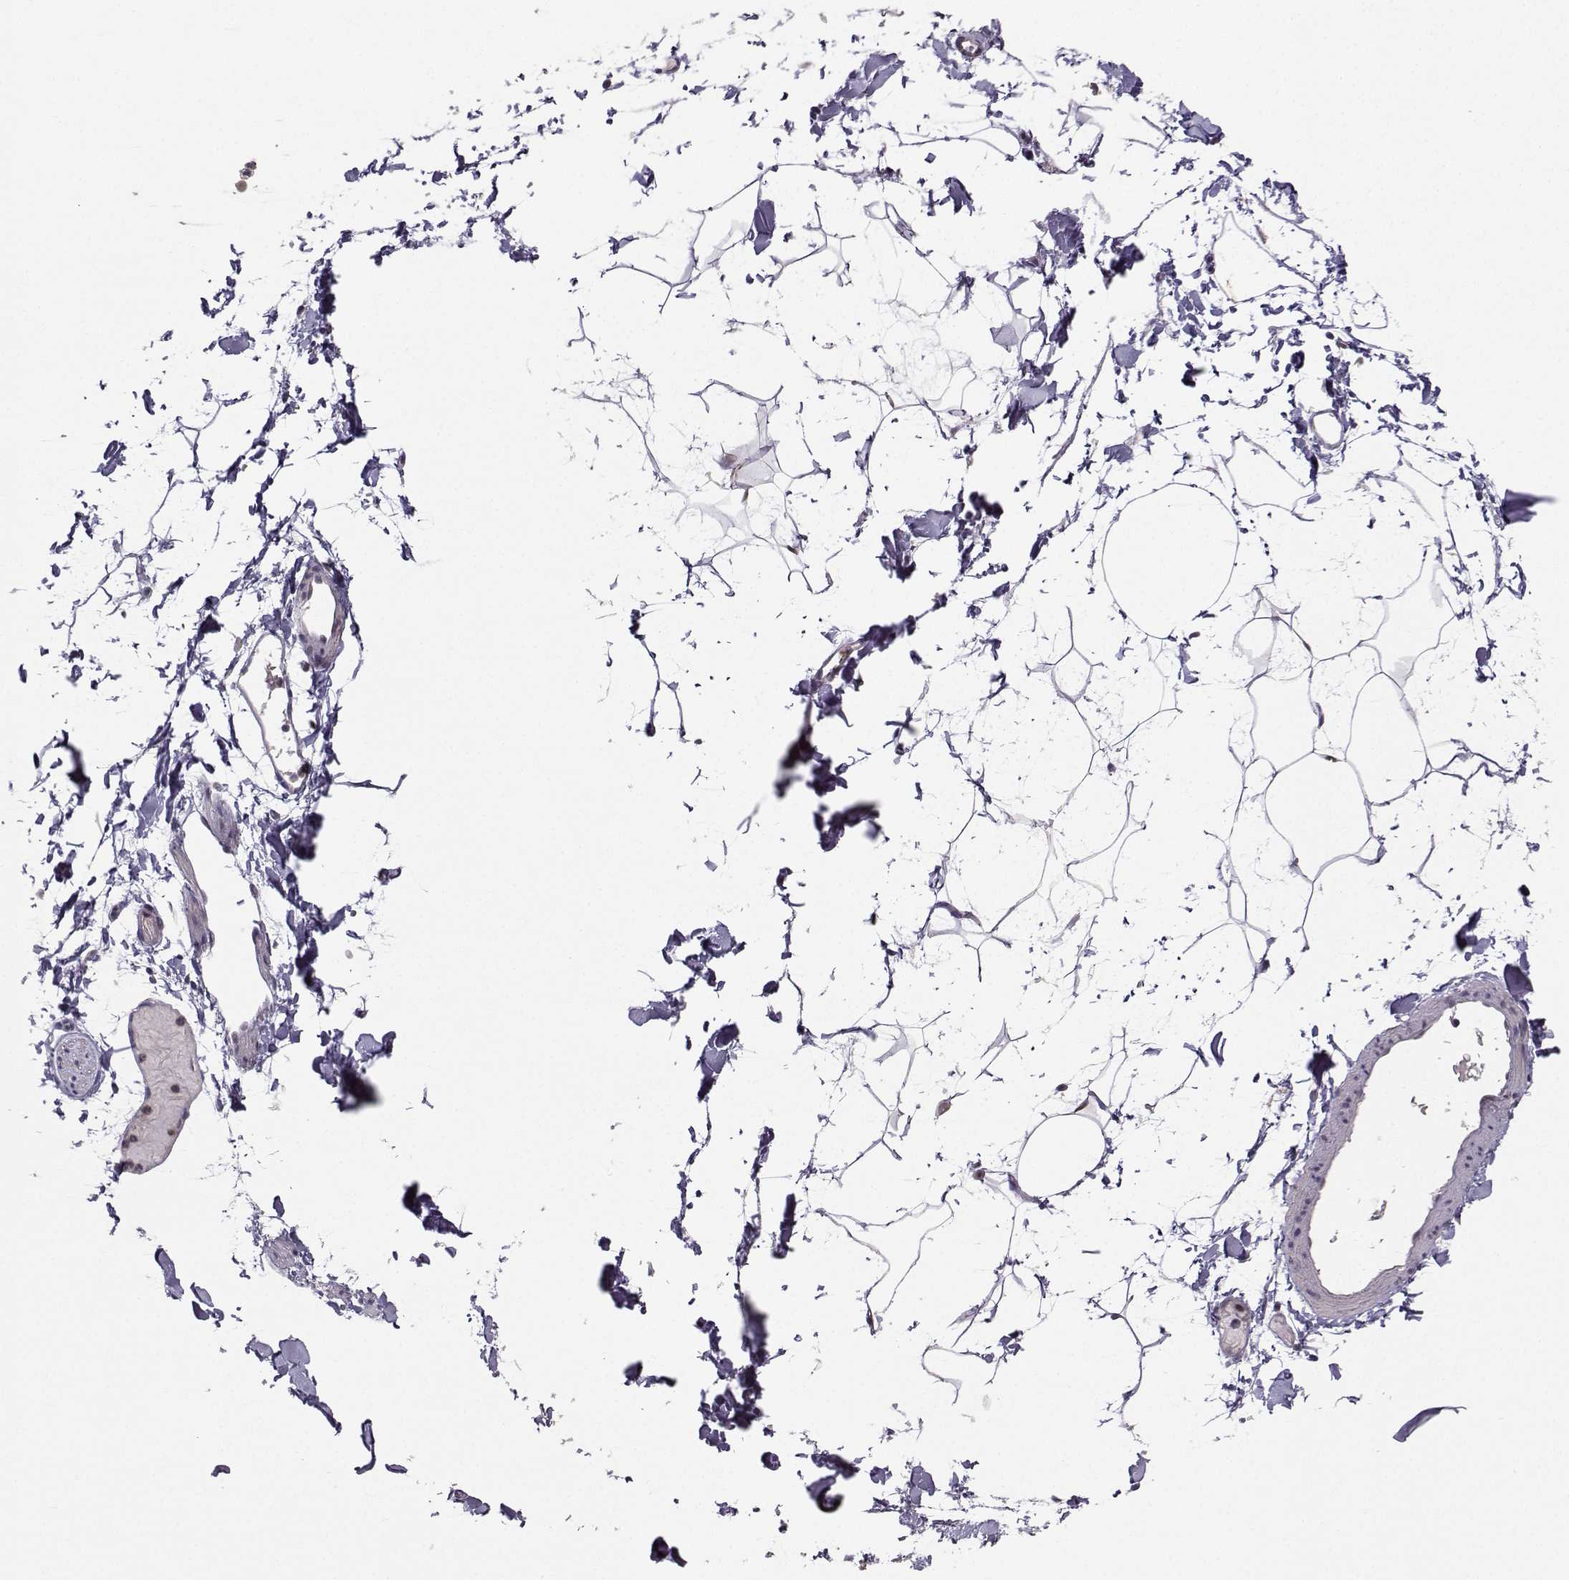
{"staining": {"intensity": "negative", "quantity": "none", "location": "none"}, "tissue": "adipose tissue", "cell_type": "Adipocytes", "image_type": "normal", "snomed": [{"axis": "morphology", "description": "Normal tissue, NOS"}, {"axis": "topography", "description": "Gallbladder"}, {"axis": "topography", "description": "Peripheral nerve tissue"}], "caption": "A micrograph of adipose tissue stained for a protein demonstrates no brown staining in adipocytes.", "gene": "PKP2", "patient": {"sex": "female", "age": 45}}